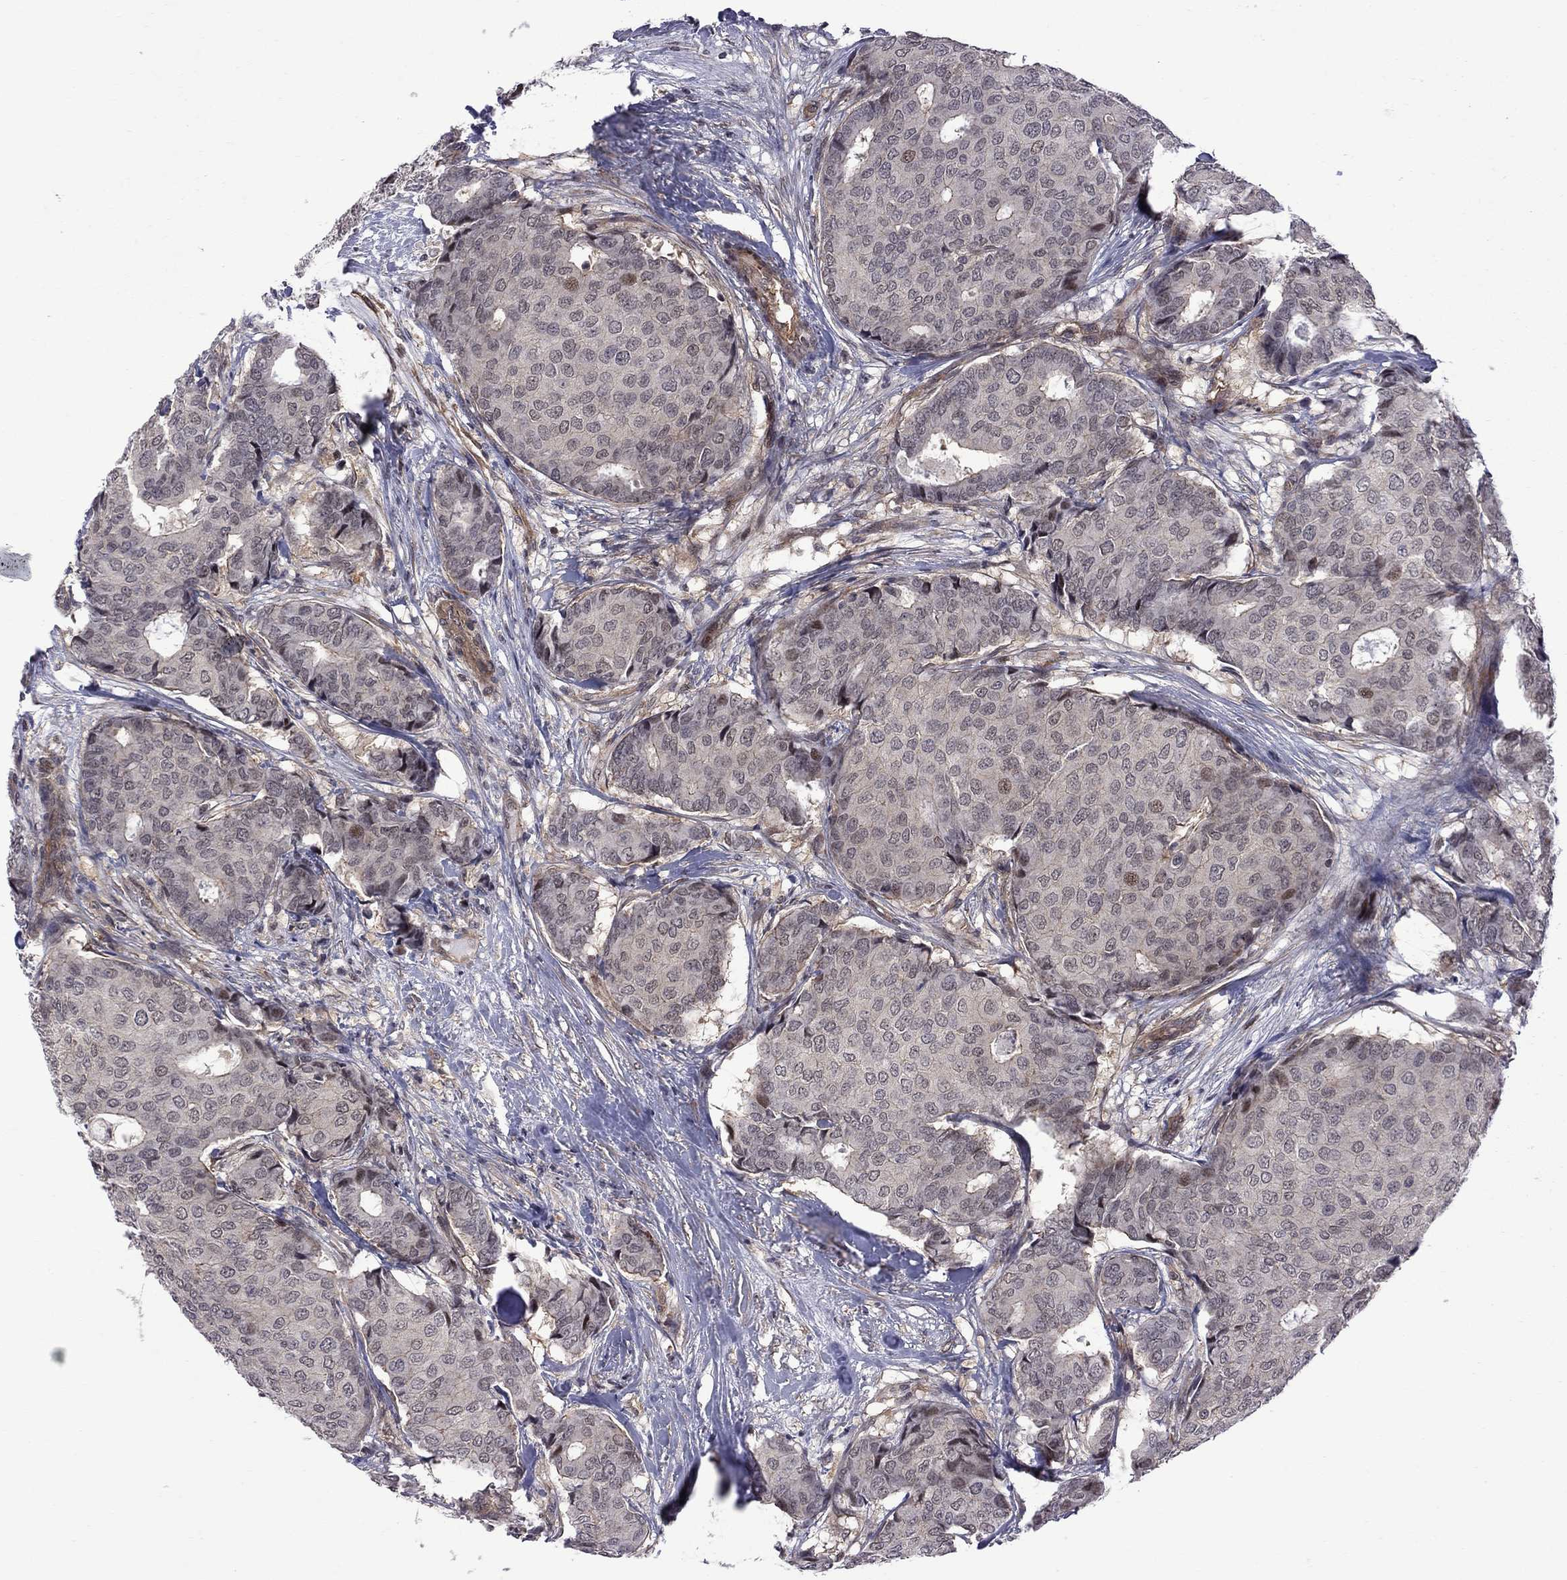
{"staining": {"intensity": "moderate", "quantity": "<25%", "location": "nuclear"}, "tissue": "breast cancer", "cell_type": "Tumor cells", "image_type": "cancer", "snomed": [{"axis": "morphology", "description": "Duct carcinoma"}, {"axis": "topography", "description": "Breast"}], "caption": "DAB (3,3'-diaminobenzidine) immunohistochemical staining of human breast cancer (intraductal carcinoma) shows moderate nuclear protein staining in about <25% of tumor cells.", "gene": "BRF1", "patient": {"sex": "female", "age": 75}}